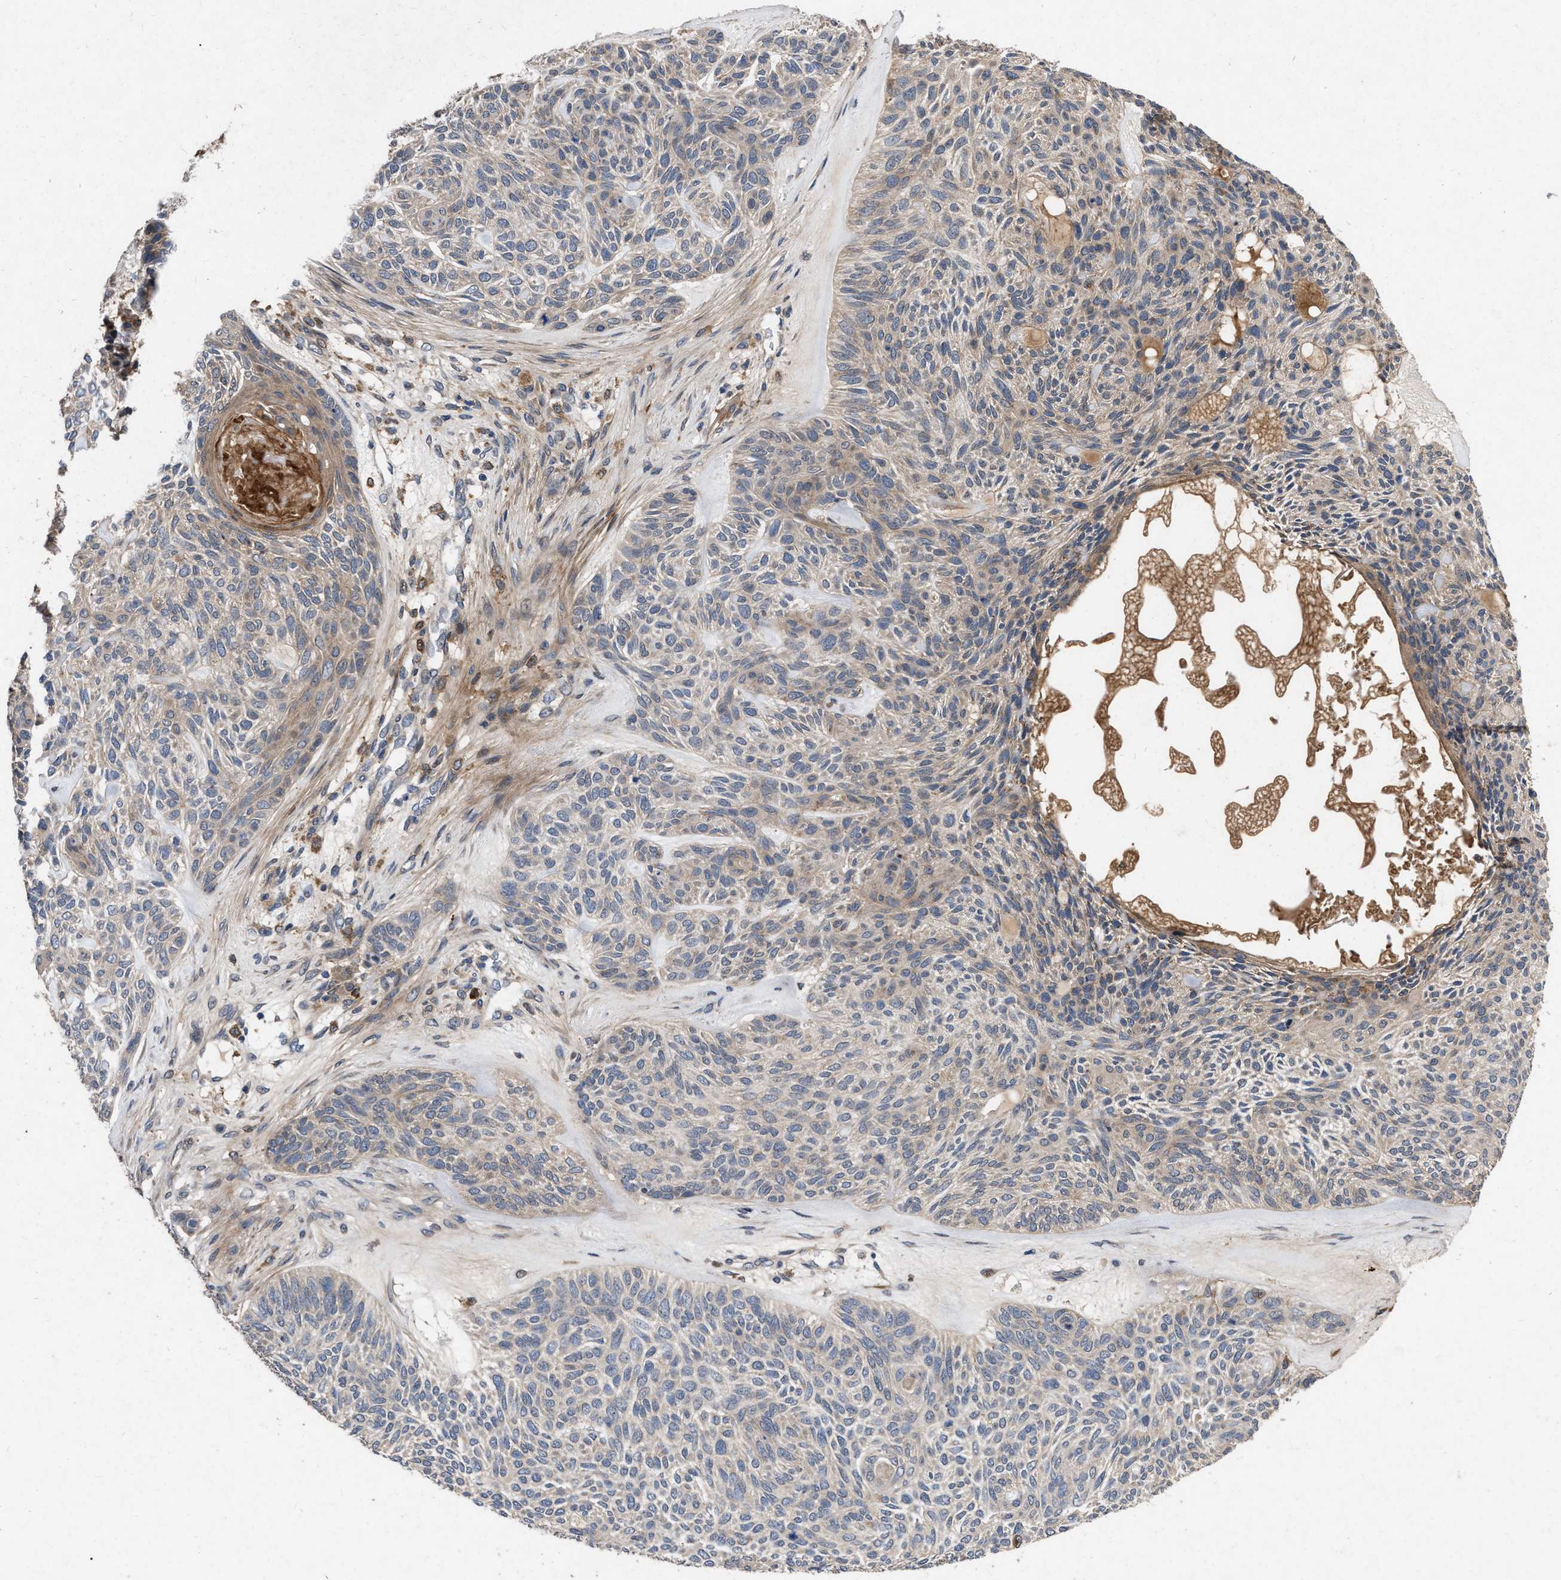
{"staining": {"intensity": "weak", "quantity": "25%-75%", "location": "cytoplasmic/membranous"}, "tissue": "skin cancer", "cell_type": "Tumor cells", "image_type": "cancer", "snomed": [{"axis": "morphology", "description": "Basal cell carcinoma"}, {"axis": "topography", "description": "Skin"}], "caption": "Tumor cells demonstrate weak cytoplasmic/membranous expression in about 25%-75% of cells in skin cancer. (IHC, brightfield microscopy, high magnification).", "gene": "CDKN2C", "patient": {"sex": "male", "age": 55}}